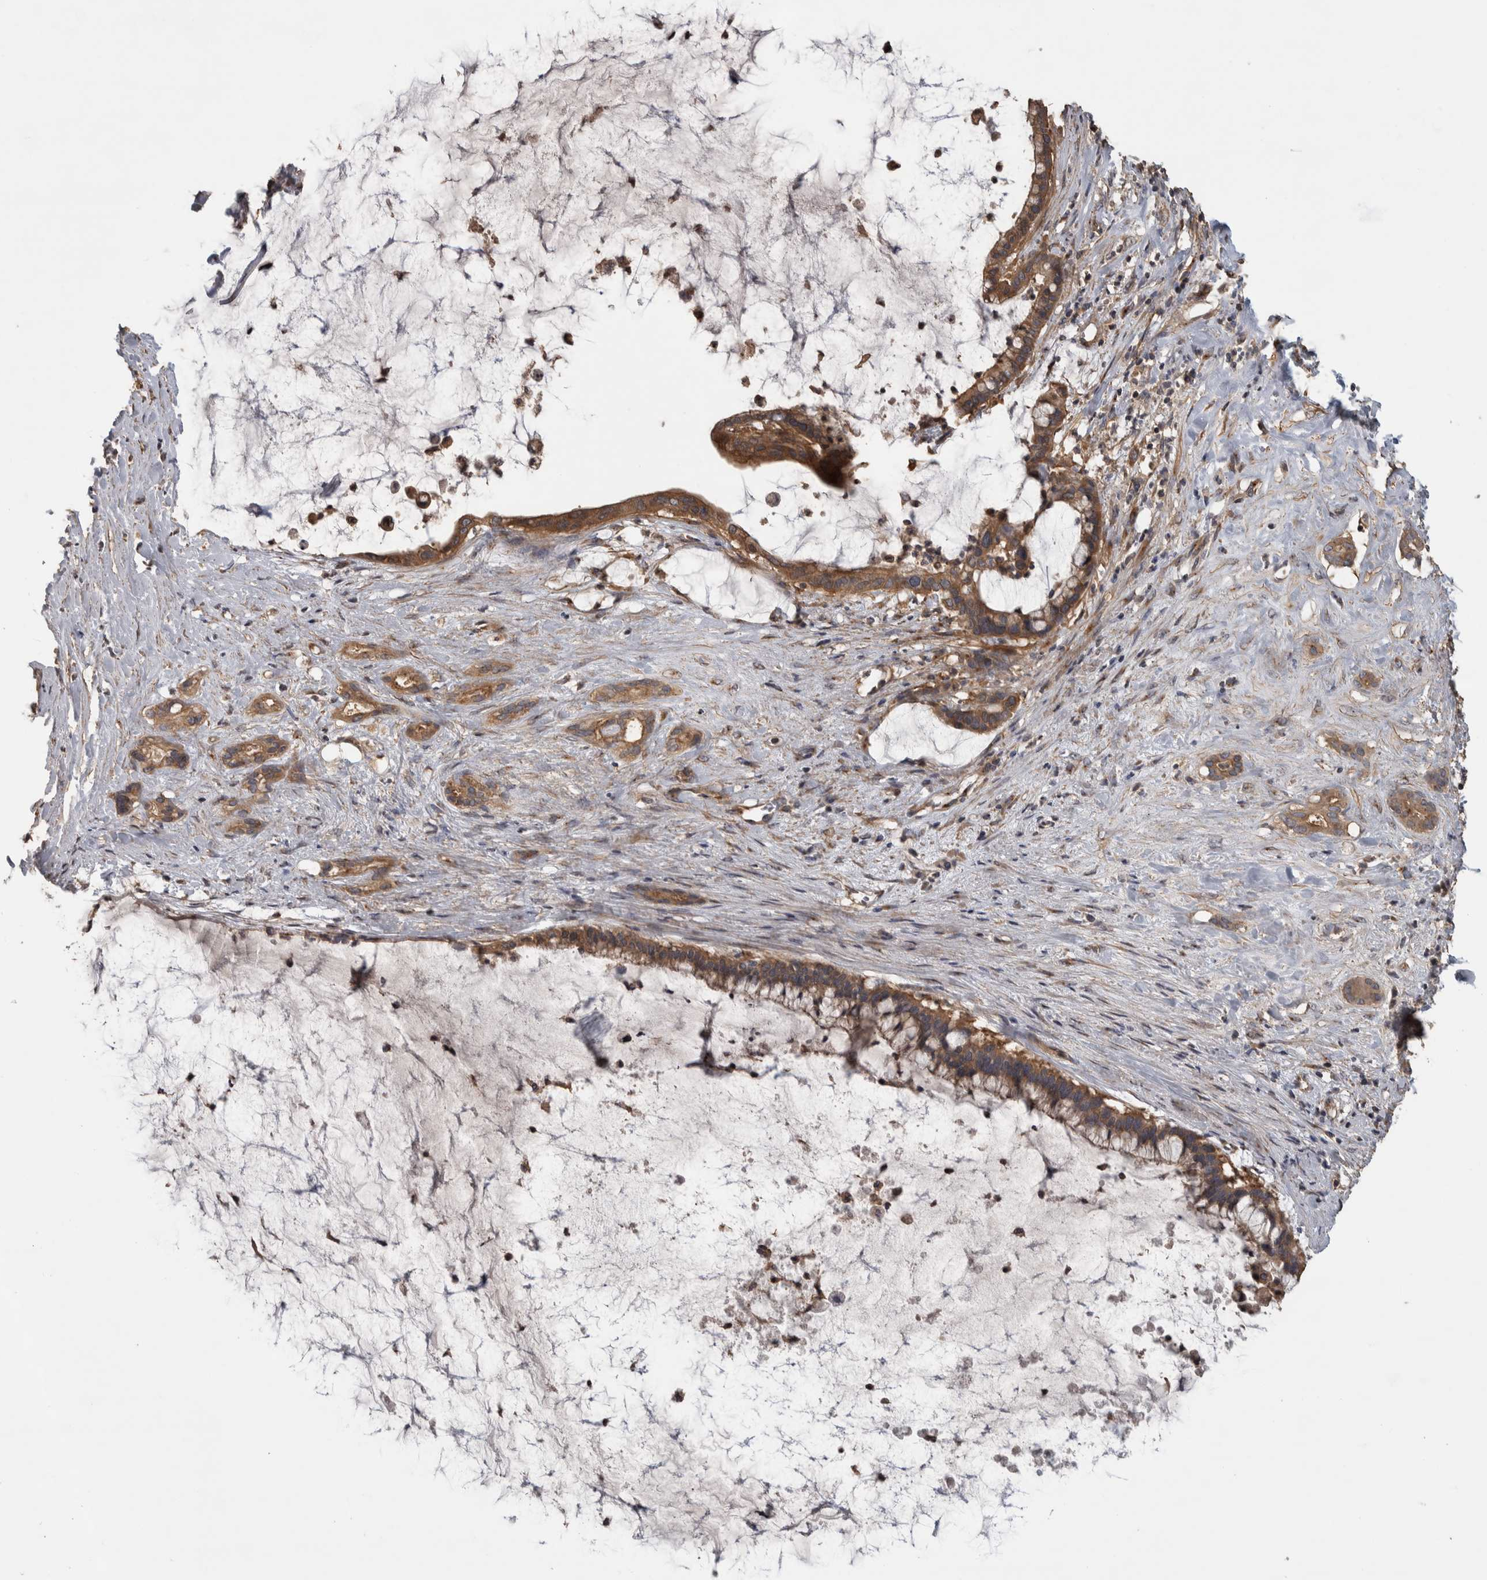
{"staining": {"intensity": "moderate", "quantity": ">75%", "location": "cytoplasmic/membranous"}, "tissue": "pancreatic cancer", "cell_type": "Tumor cells", "image_type": "cancer", "snomed": [{"axis": "morphology", "description": "Adenocarcinoma, NOS"}, {"axis": "topography", "description": "Pancreas"}], "caption": "This is a histology image of immunohistochemistry (IHC) staining of pancreatic cancer (adenocarcinoma), which shows moderate positivity in the cytoplasmic/membranous of tumor cells.", "gene": "IFRD1", "patient": {"sex": "male", "age": 41}}